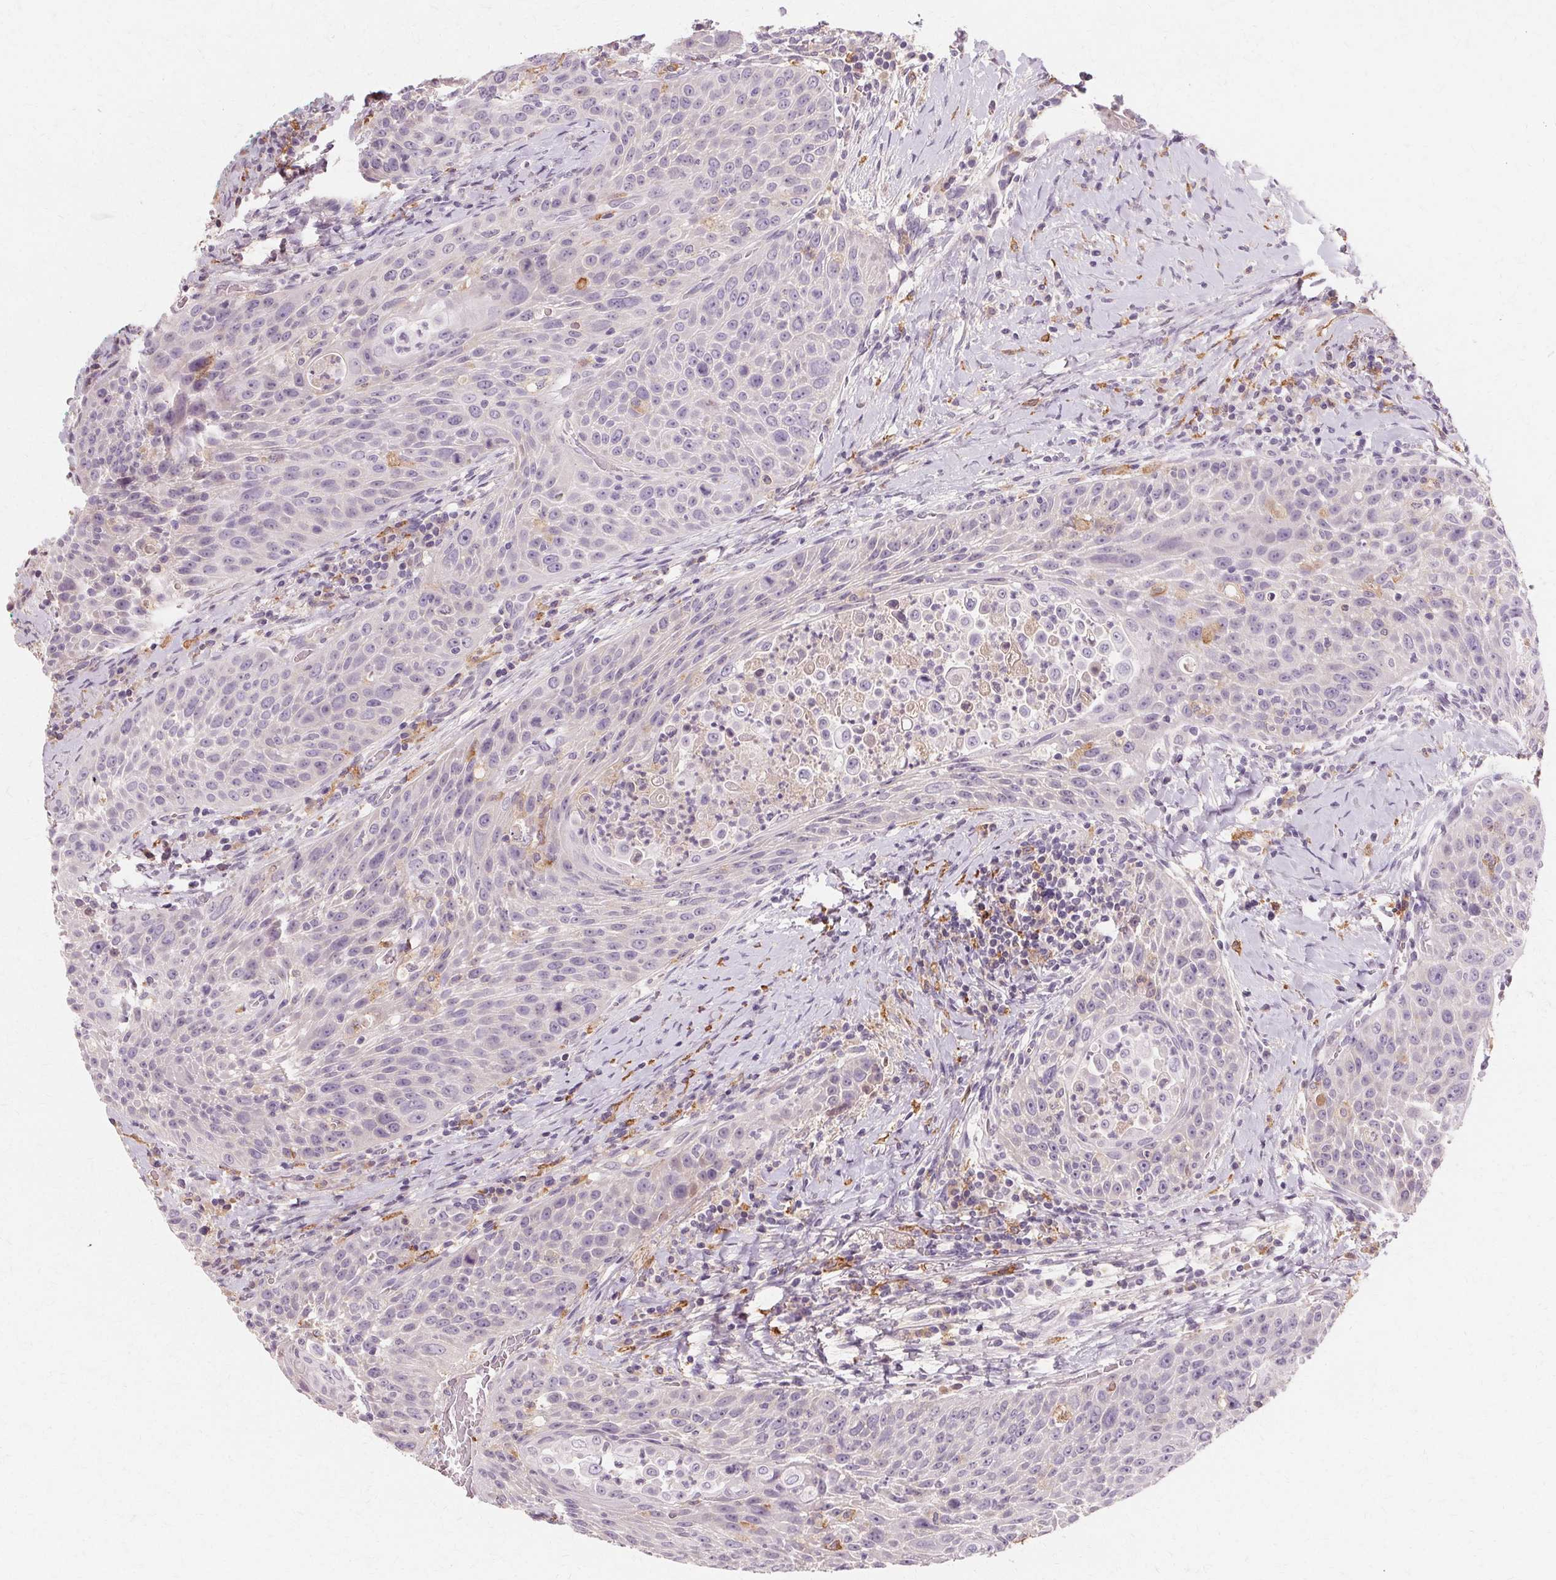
{"staining": {"intensity": "negative", "quantity": "none", "location": "none"}, "tissue": "head and neck cancer", "cell_type": "Tumor cells", "image_type": "cancer", "snomed": [{"axis": "morphology", "description": "Squamous cell carcinoma, NOS"}, {"axis": "topography", "description": "Head-Neck"}], "caption": "IHC of human head and neck cancer (squamous cell carcinoma) demonstrates no staining in tumor cells.", "gene": "IFNGR1", "patient": {"sex": "male", "age": 69}}